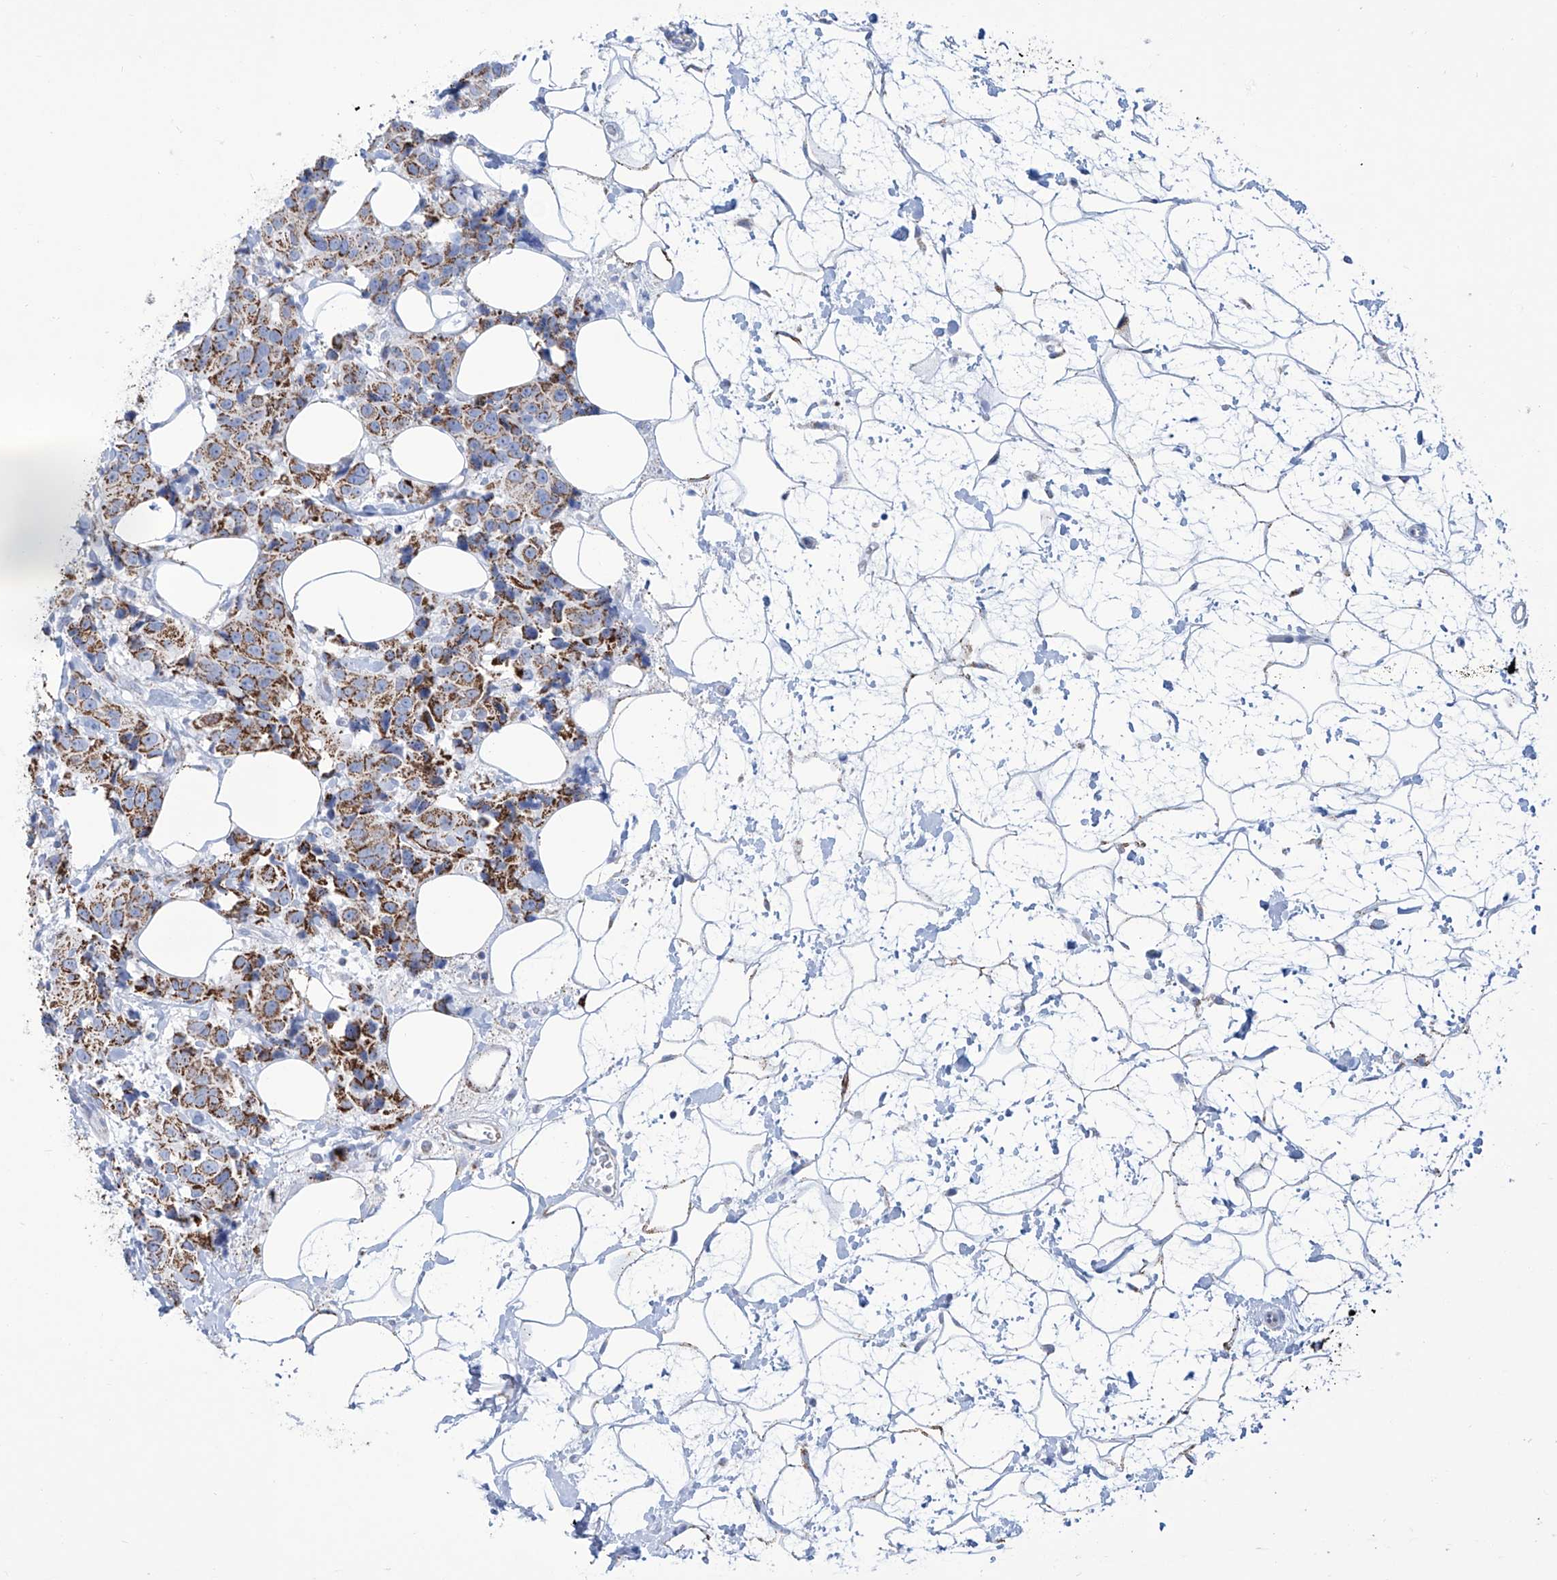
{"staining": {"intensity": "strong", "quantity": "25%-75%", "location": "cytoplasmic/membranous"}, "tissue": "breast cancer", "cell_type": "Tumor cells", "image_type": "cancer", "snomed": [{"axis": "morphology", "description": "Normal tissue, NOS"}, {"axis": "morphology", "description": "Duct carcinoma"}, {"axis": "topography", "description": "Breast"}], "caption": "DAB (3,3'-diaminobenzidine) immunohistochemical staining of human infiltrating ductal carcinoma (breast) shows strong cytoplasmic/membranous protein positivity in about 25%-75% of tumor cells.", "gene": "ALDH6A1", "patient": {"sex": "female", "age": 39}}